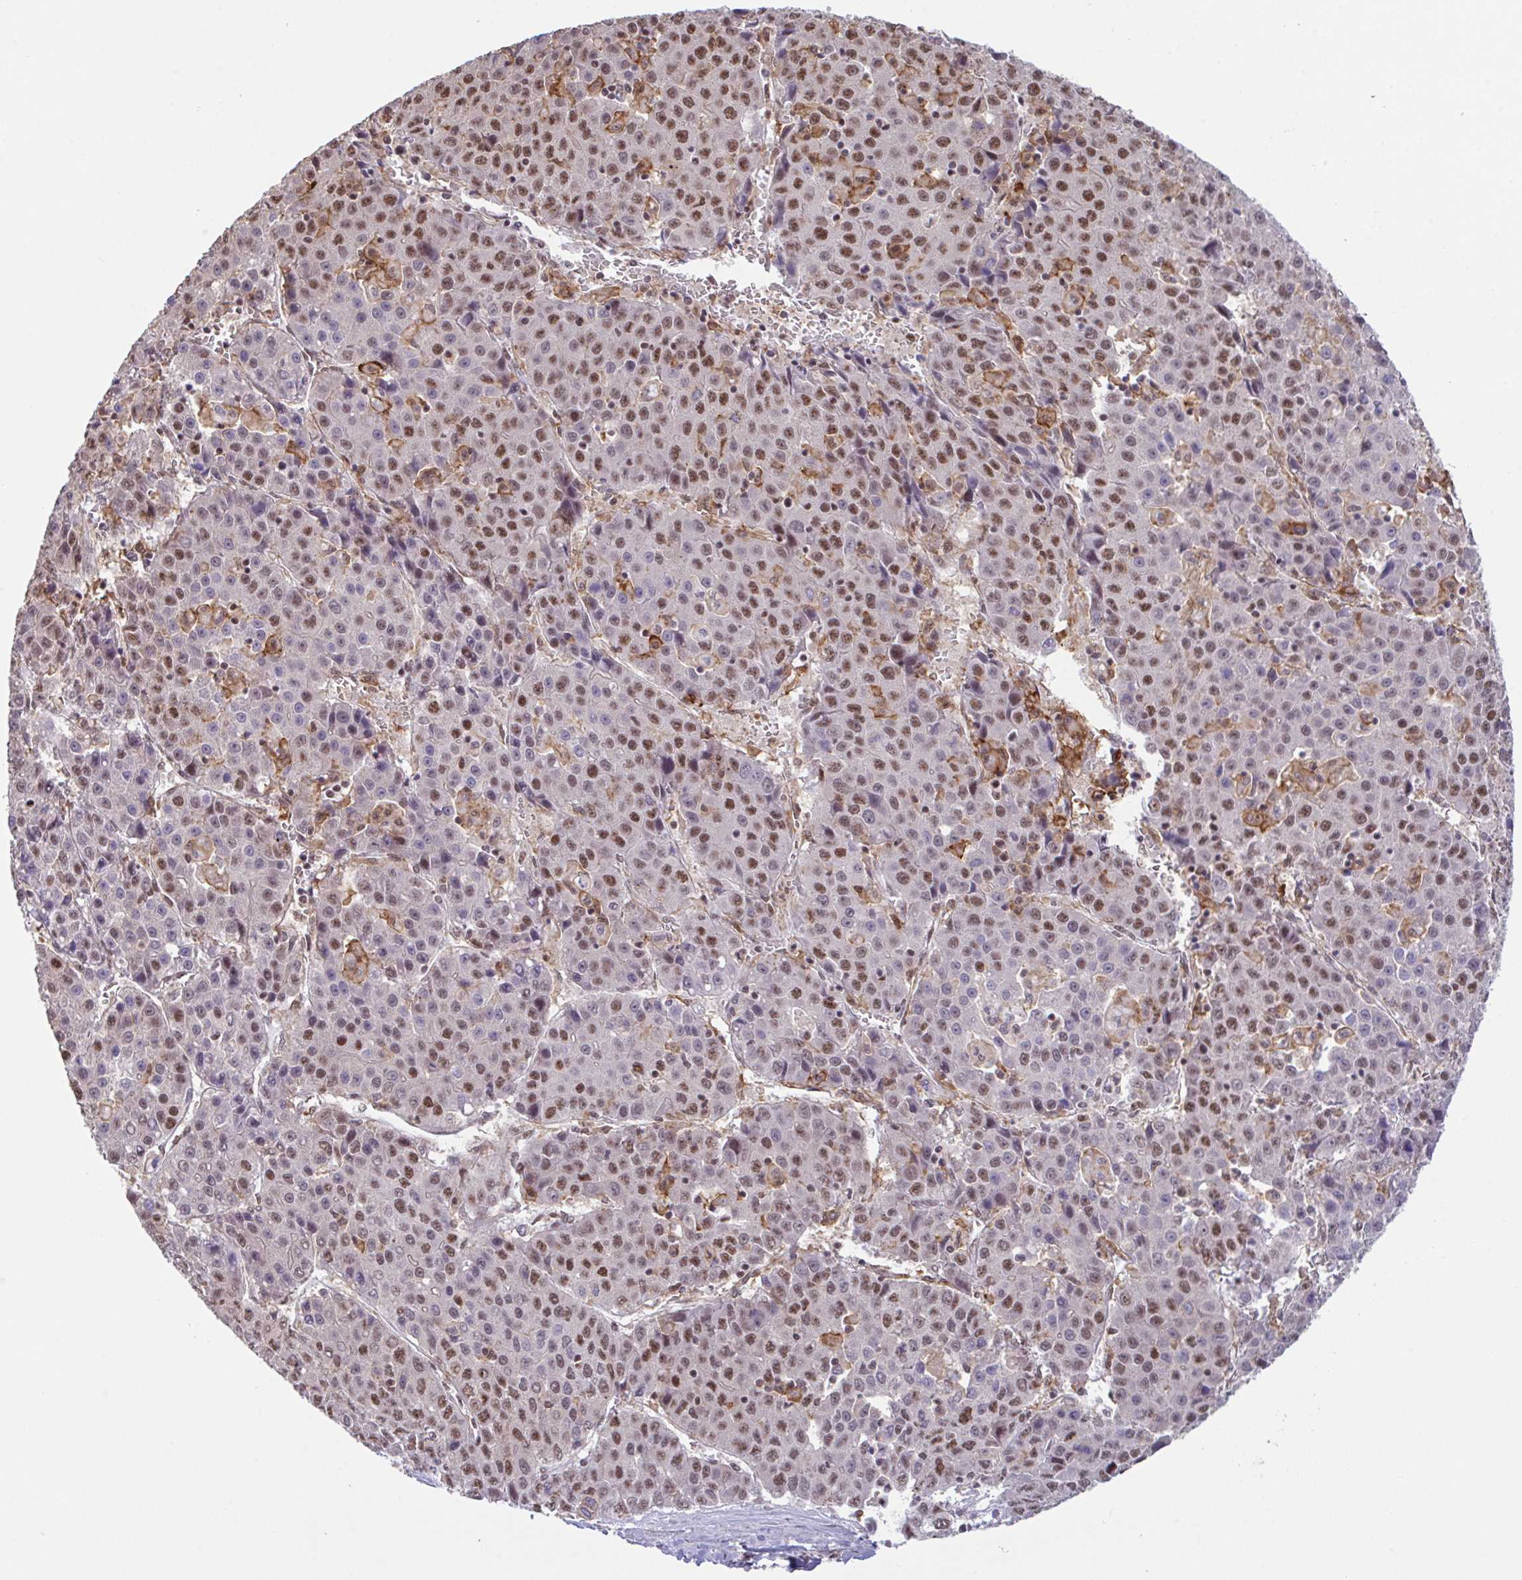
{"staining": {"intensity": "moderate", "quantity": ">75%", "location": "nuclear"}, "tissue": "liver cancer", "cell_type": "Tumor cells", "image_type": "cancer", "snomed": [{"axis": "morphology", "description": "Carcinoma, Hepatocellular, NOS"}, {"axis": "topography", "description": "Liver"}], "caption": "Human liver hepatocellular carcinoma stained with a brown dye demonstrates moderate nuclear positive staining in about >75% of tumor cells.", "gene": "OR6K3", "patient": {"sex": "female", "age": 53}}